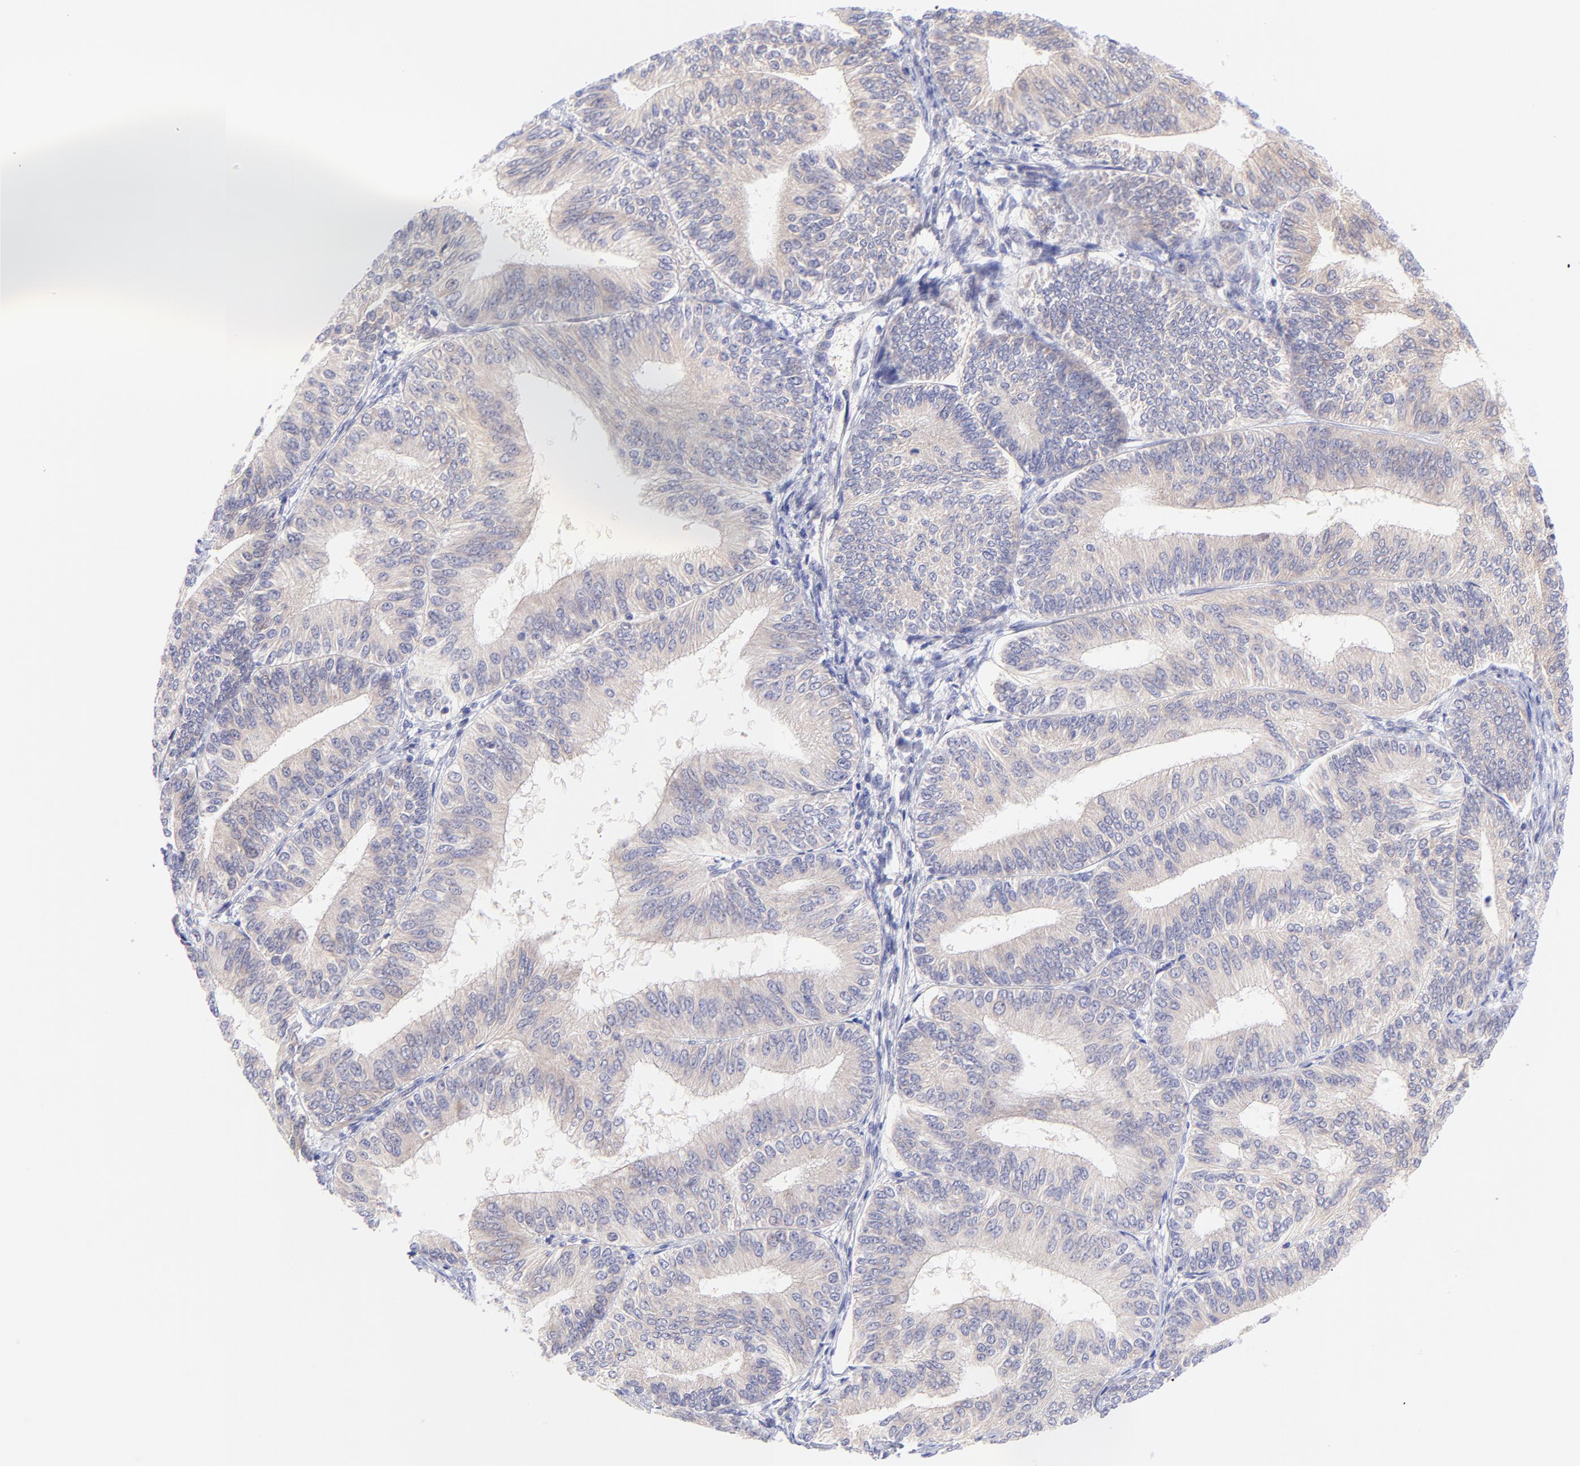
{"staining": {"intensity": "weak", "quantity": ">75%", "location": "cytoplasmic/membranous"}, "tissue": "endometrial cancer", "cell_type": "Tumor cells", "image_type": "cancer", "snomed": [{"axis": "morphology", "description": "Adenocarcinoma, NOS"}, {"axis": "topography", "description": "Endometrium"}], "caption": "This photomicrograph shows endometrial cancer (adenocarcinoma) stained with IHC to label a protein in brown. The cytoplasmic/membranous of tumor cells show weak positivity for the protein. Nuclei are counter-stained blue.", "gene": "PBDC1", "patient": {"sex": "female", "age": 55}}